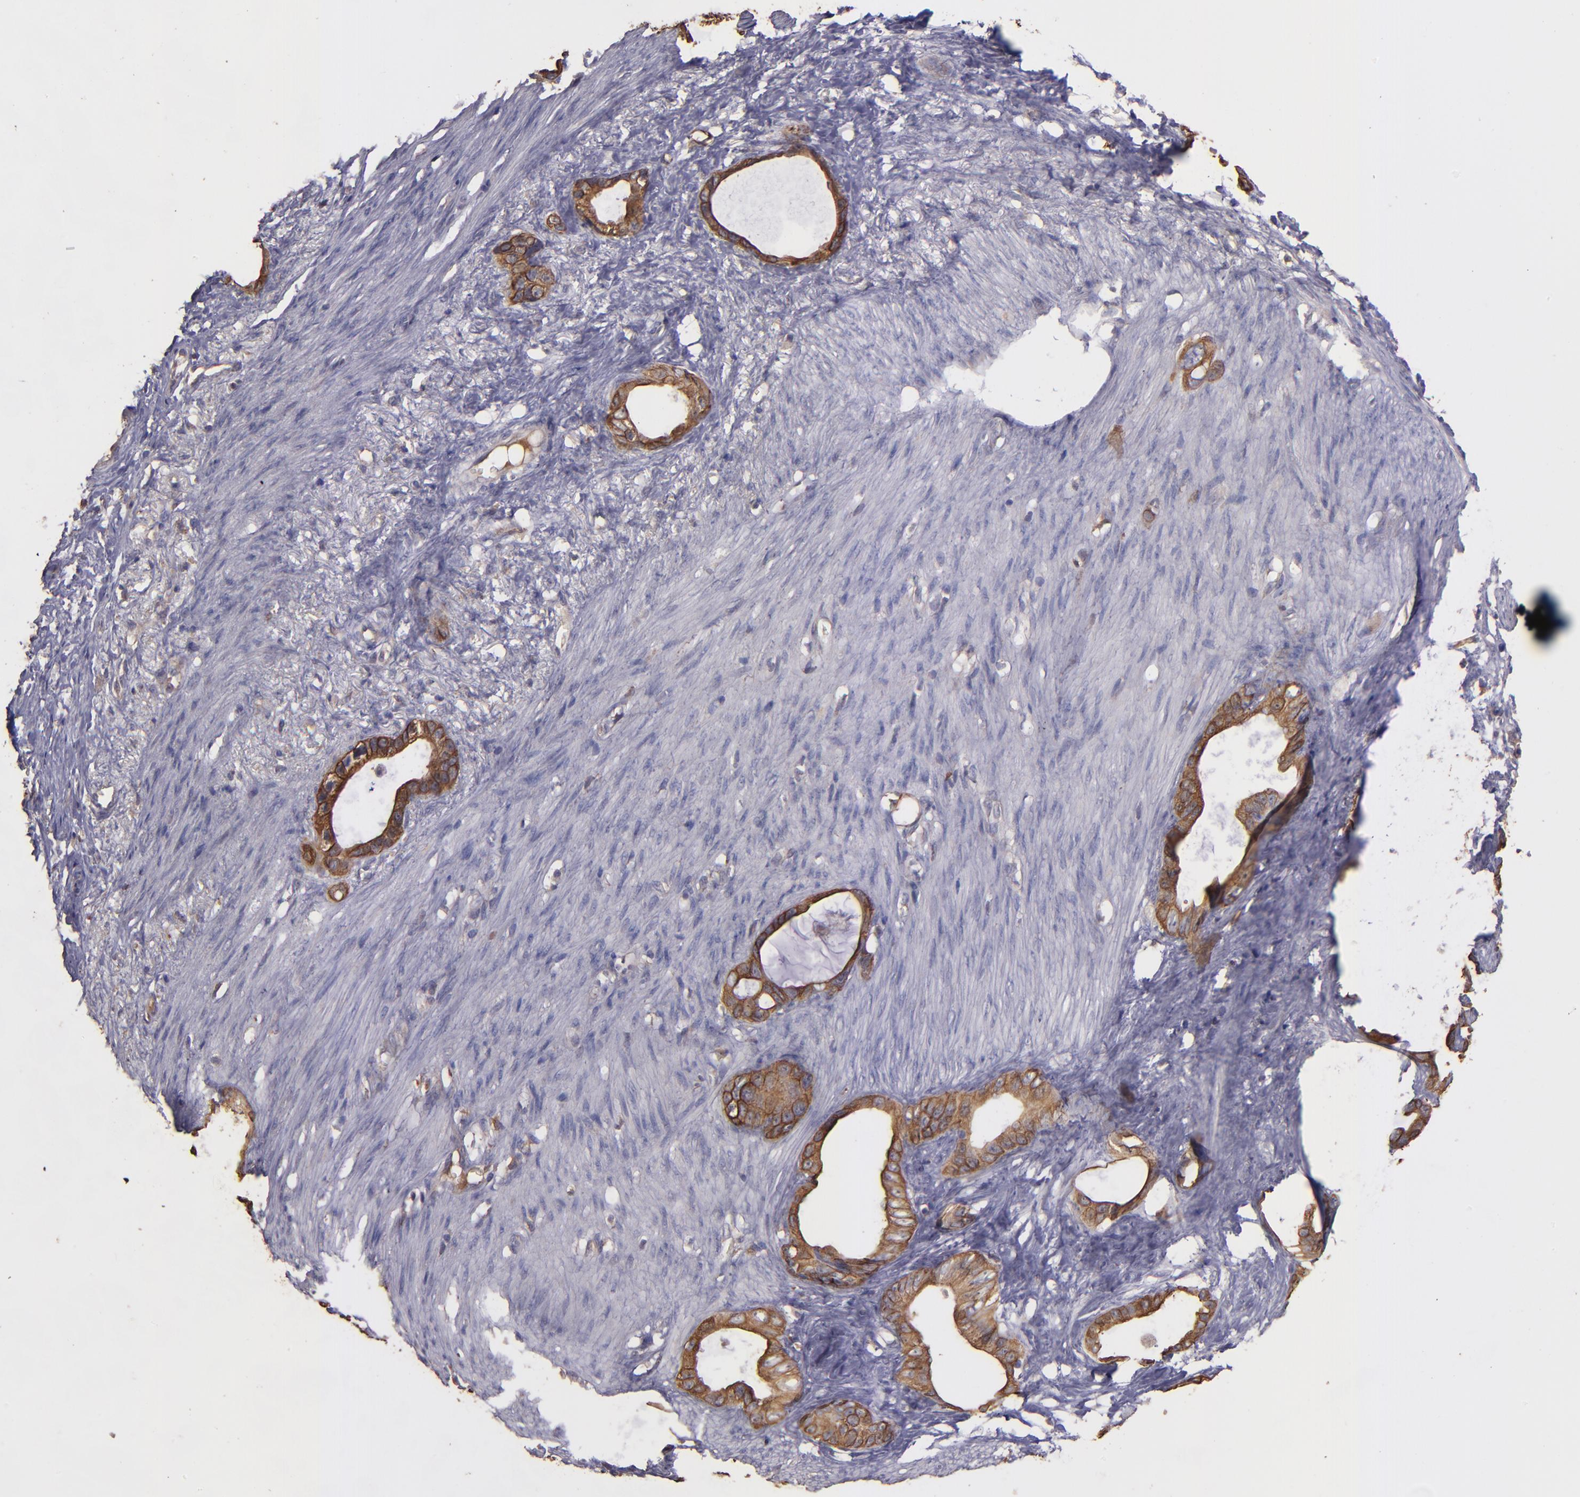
{"staining": {"intensity": "moderate", "quantity": "25%-75%", "location": "cytoplasmic/membranous"}, "tissue": "stomach cancer", "cell_type": "Tumor cells", "image_type": "cancer", "snomed": [{"axis": "morphology", "description": "Adenocarcinoma, NOS"}, {"axis": "topography", "description": "Stomach"}], "caption": "Stomach cancer stained with a brown dye displays moderate cytoplasmic/membranous positive positivity in about 25%-75% of tumor cells.", "gene": "SRRD", "patient": {"sex": "female", "age": 75}}